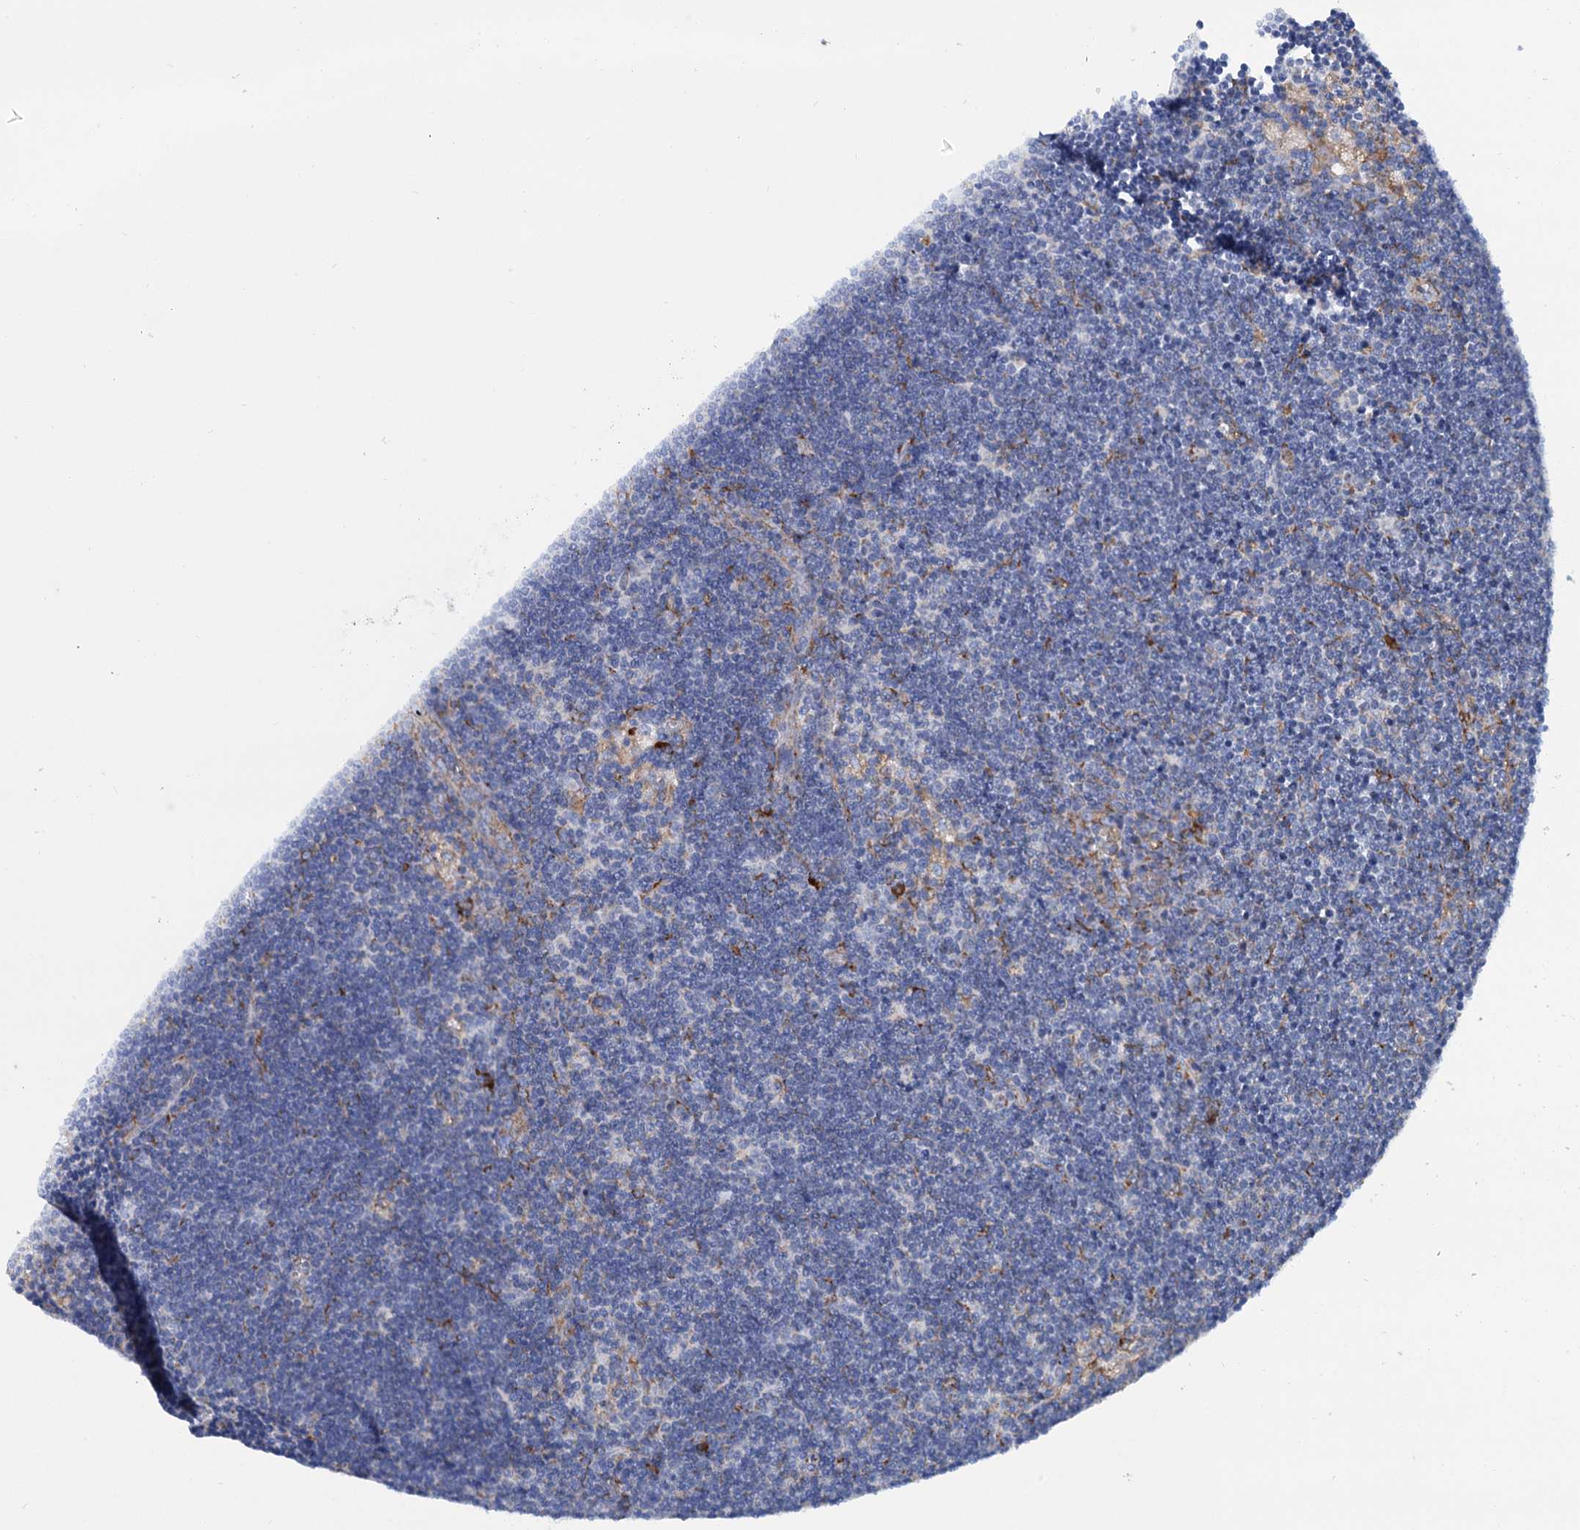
{"staining": {"intensity": "strong", "quantity": "<25%", "location": "cytoplasmic/membranous"}, "tissue": "lymph node", "cell_type": "Germinal center cells", "image_type": "normal", "snomed": [{"axis": "morphology", "description": "Normal tissue, NOS"}, {"axis": "topography", "description": "Lymph node"}], "caption": "Protein expression analysis of normal lymph node shows strong cytoplasmic/membranous positivity in about <25% of germinal center cells. (Brightfield microscopy of DAB IHC at high magnification).", "gene": "SHE", "patient": {"sex": "male", "age": 24}}